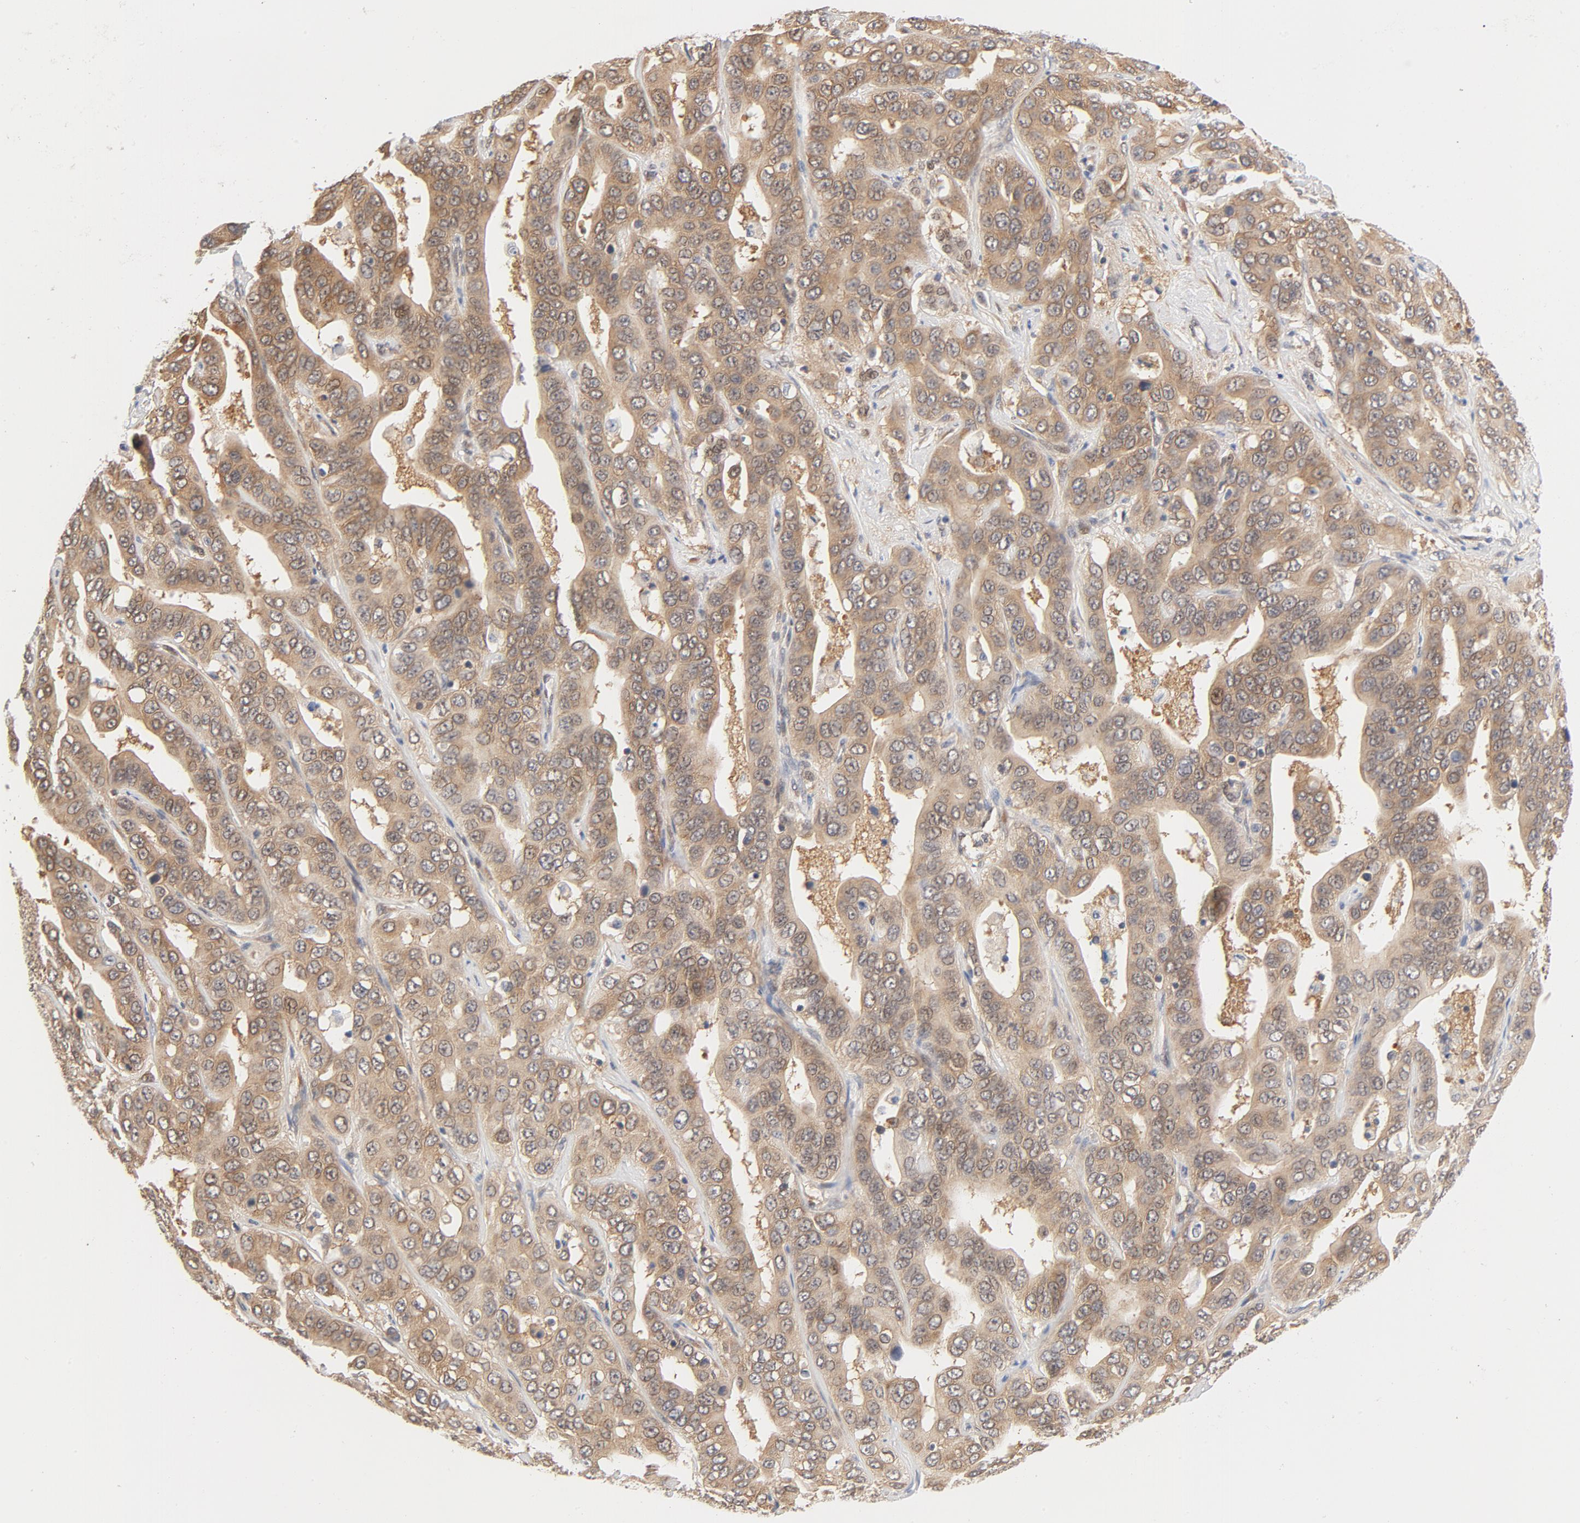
{"staining": {"intensity": "moderate", "quantity": ">75%", "location": "cytoplasmic/membranous"}, "tissue": "liver cancer", "cell_type": "Tumor cells", "image_type": "cancer", "snomed": [{"axis": "morphology", "description": "Cholangiocarcinoma"}, {"axis": "topography", "description": "Liver"}], "caption": "A high-resolution image shows IHC staining of liver cancer, which shows moderate cytoplasmic/membranous staining in approximately >75% of tumor cells.", "gene": "EIF4E", "patient": {"sex": "female", "age": 52}}